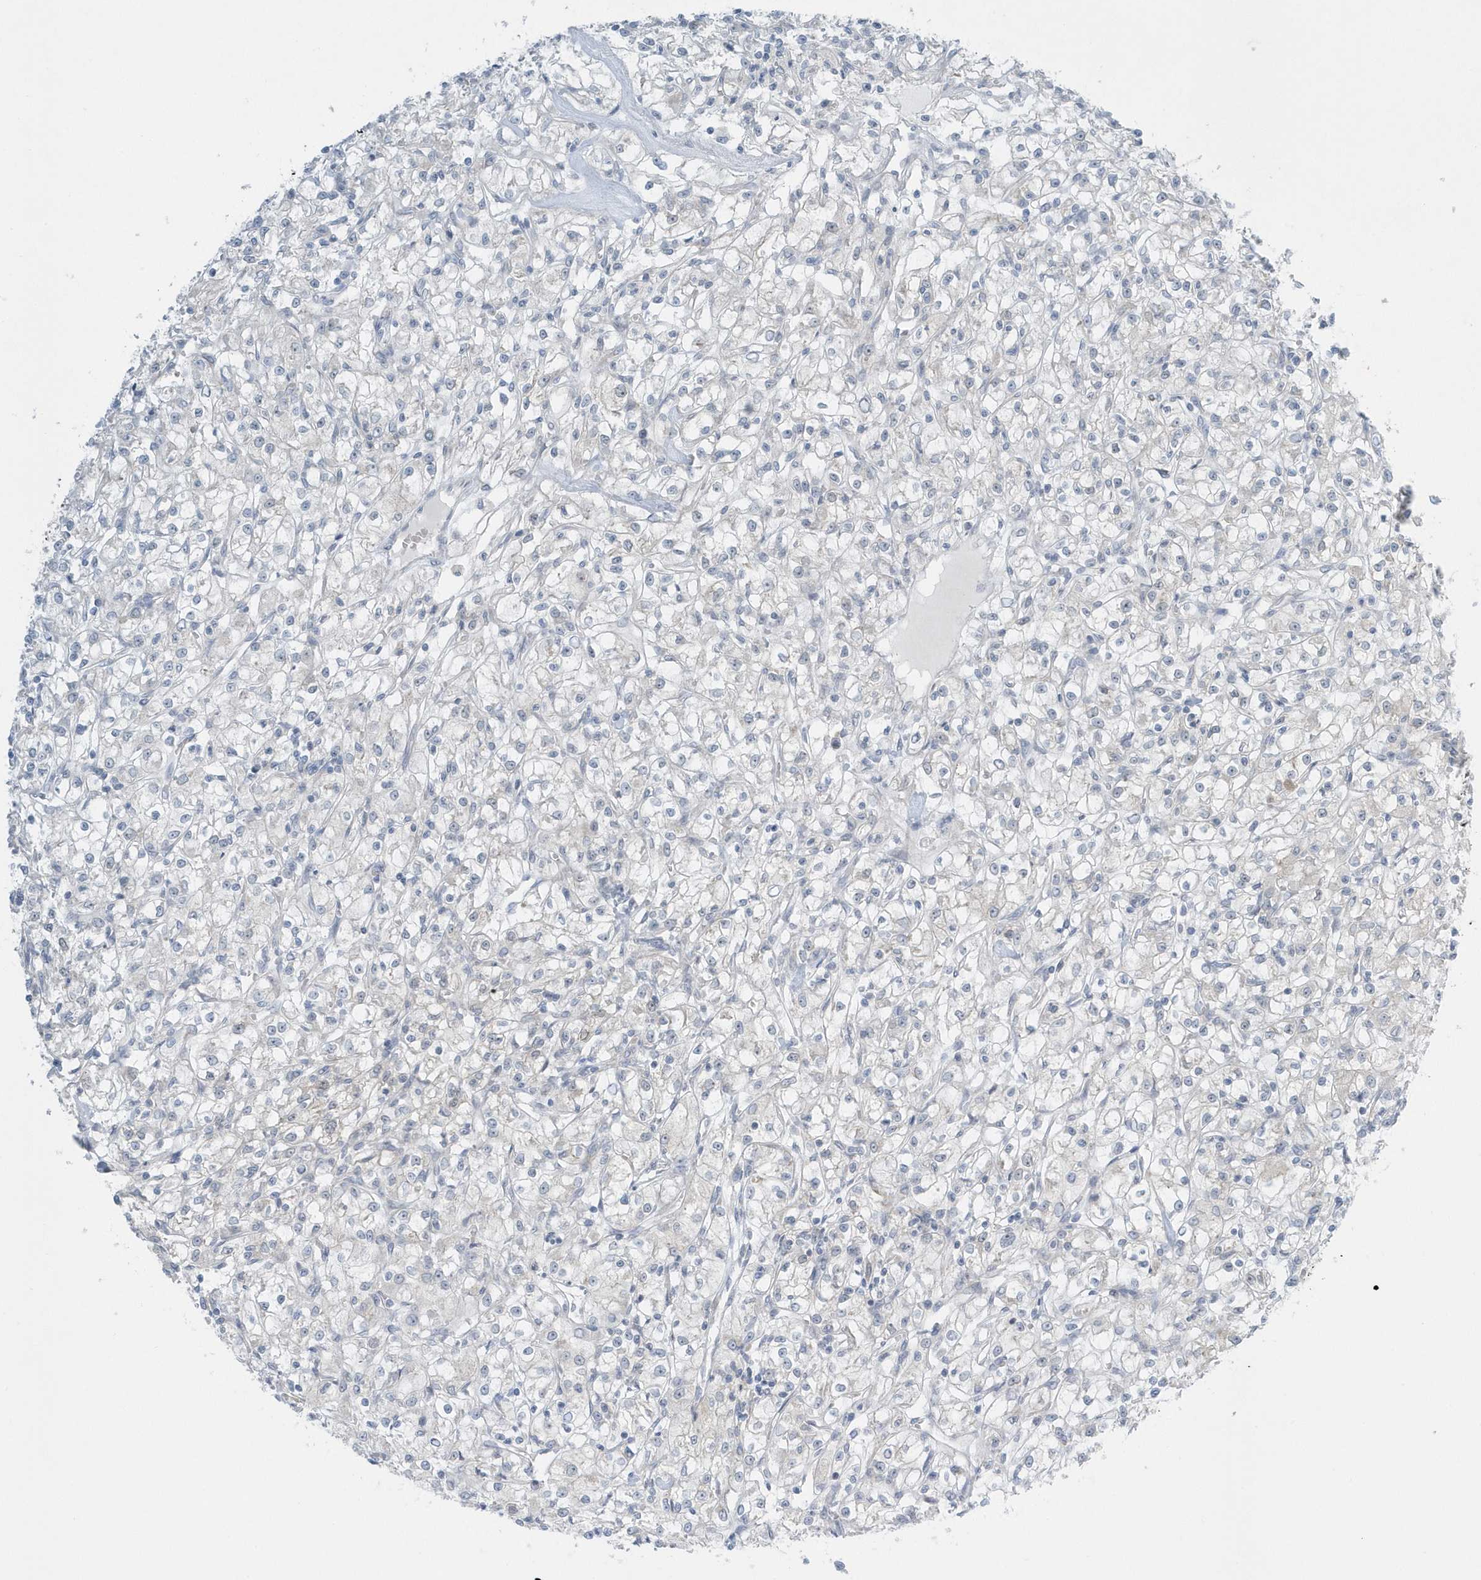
{"staining": {"intensity": "negative", "quantity": "none", "location": "none"}, "tissue": "renal cancer", "cell_type": "Tumor cells", "image_type": "cancer", "snomed": [{"axis": "morphology", "description": "Adenocarcinoma, NOS"}, {"axis": "topography", "description": "Kidney"}], "caption": "Tumor cells show no significant positivity in adenocarcinoma (renal).", "gene": "SCN3A", "patient": {"sex": "female", "age": 59}}